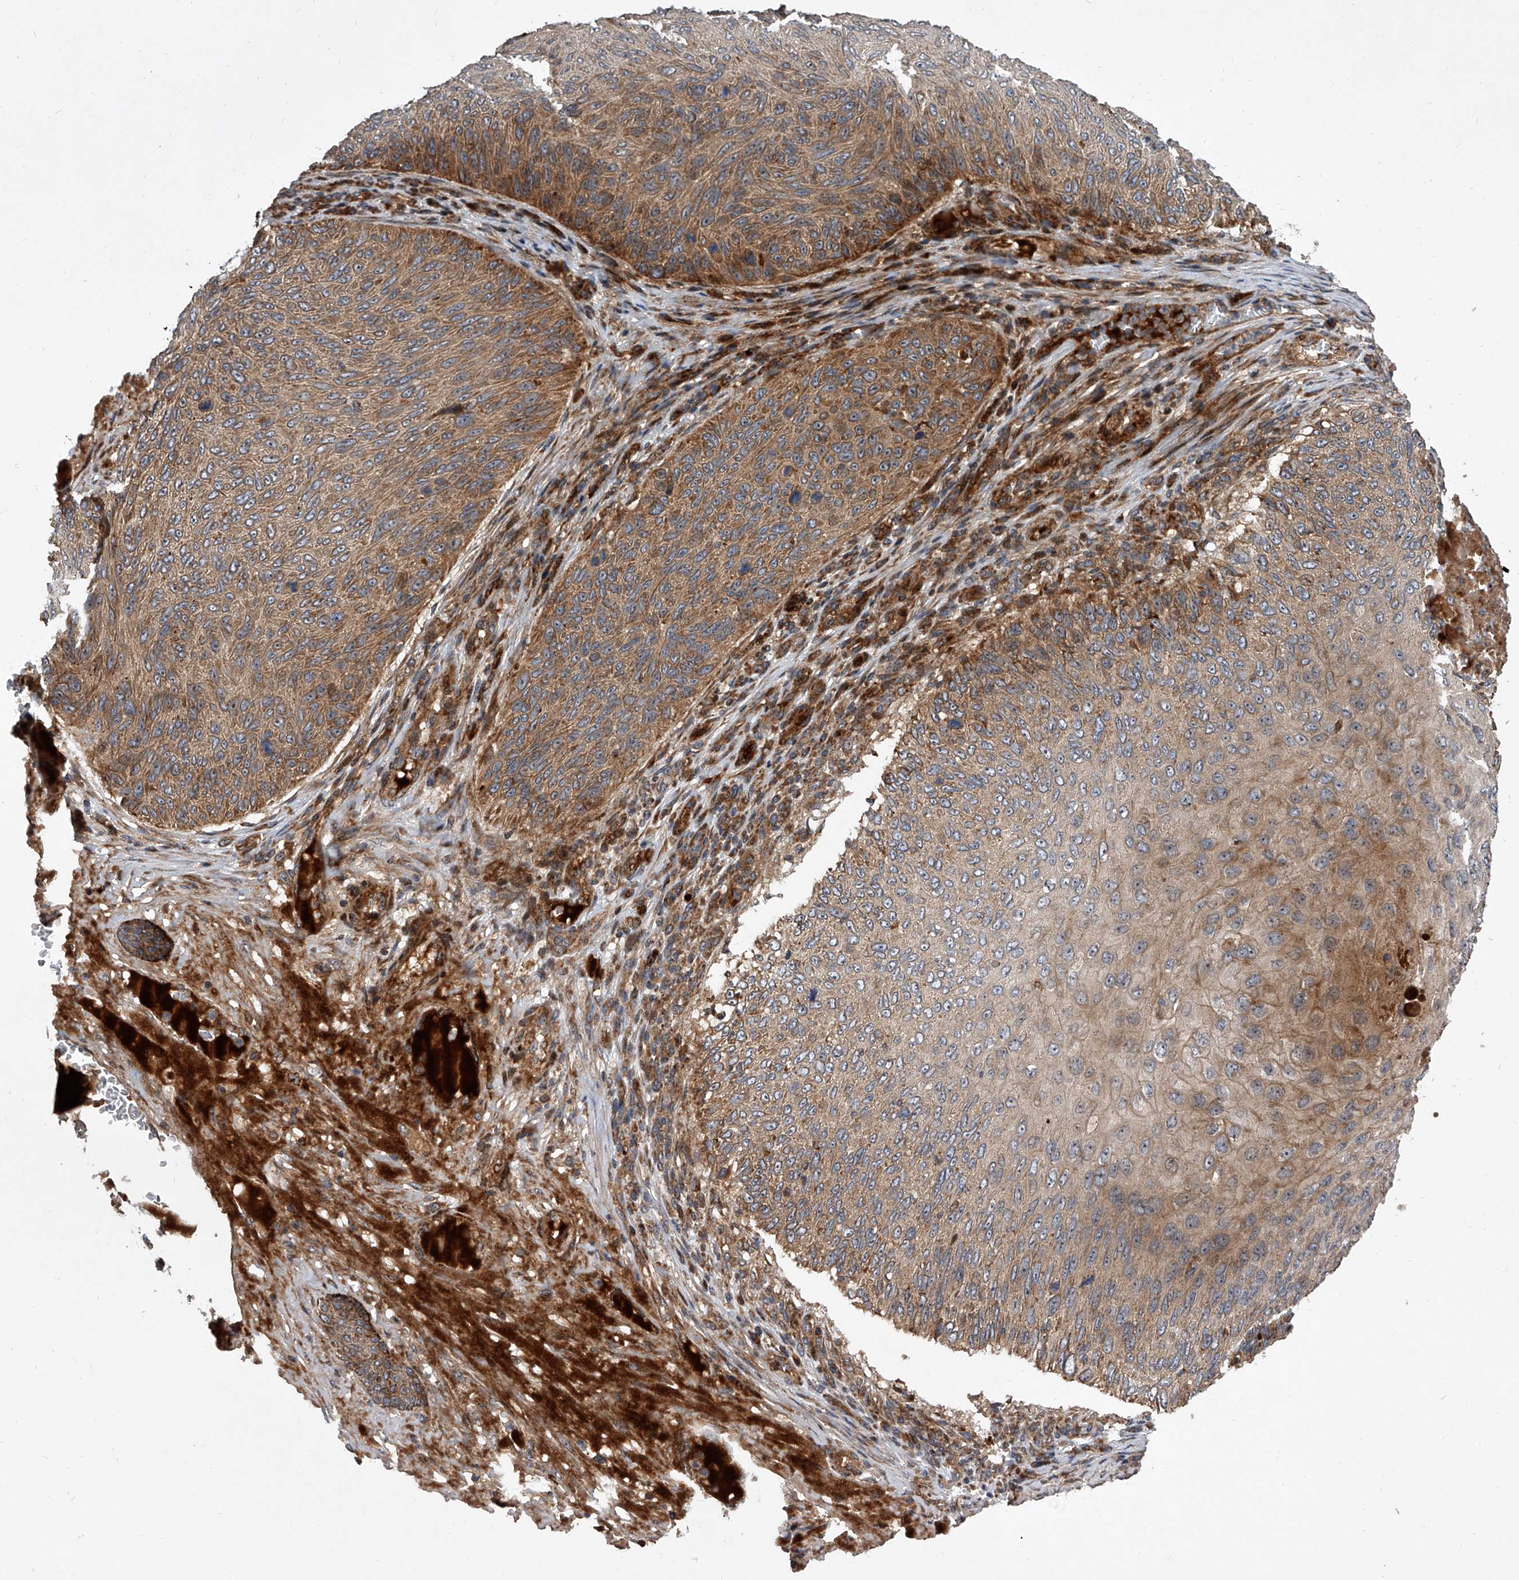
{"staining": {"intensity": "moderate", "quantity": ">75%", "location": "cytoplasmic/membranous"}, "tissue": "skin cancer", "cell_type": "Tumor cells", "image_type": "cancer", "snomed": [{"axis": "morphology", "description": "Squamous cell carcinoma, NOS"}, {"axis": "topography", "description": "Skin"}], "caption": "Immunohistochemistry (IHC) image of neoplastic tissue: squamous cell carcinoma (skin) stained using immunohistochemistry displays medium levels of moderate protein expression localized specifically in the cytoplasmic/membranous of tumor cells, appearing as a cytoplasmic/membranous brown color.", "gene": "USP47", "patient": {"sex": "female", "age": 88}}